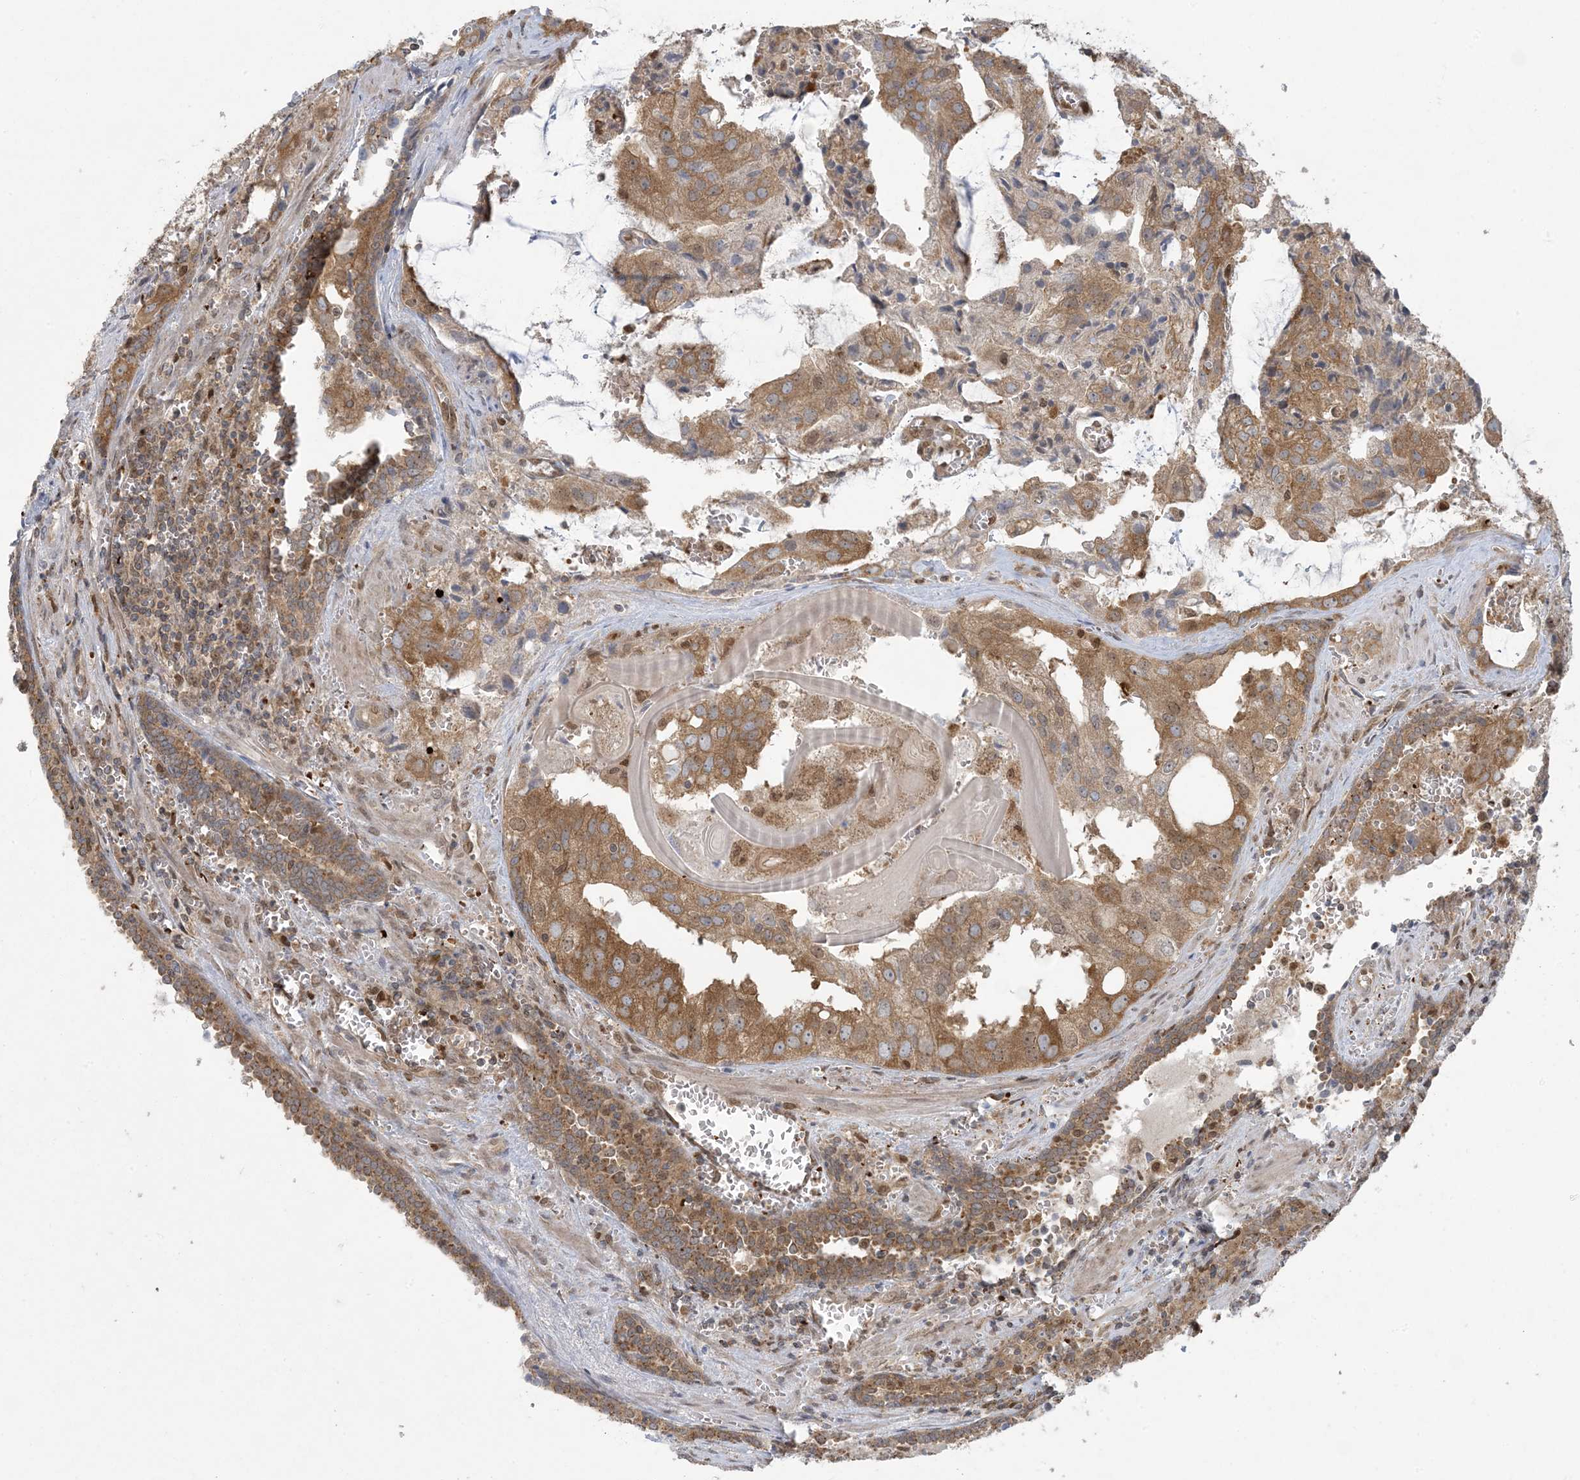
{"staining": {"intensity": "moderate", "quantity": ">75%", "location": "cytoplasmic/membranous"}, "tissue": "prostate cancer", "cell_type": "Tumor cells", "image_type": "cancer", "snomed": [{"axis": "morphology", "description": "Adenocarcinoma, High grade"}, {"axis": "topography", "description": "Prostate"}], "caption": "This is an image of immunohistochemistry (IHC) staining of prostate cancer, which shows moderate staining in the cytoplasmic/membranous of tumor cells.", "gene": "ABCF3", "patient": {"sex": "male", "age": 68}}